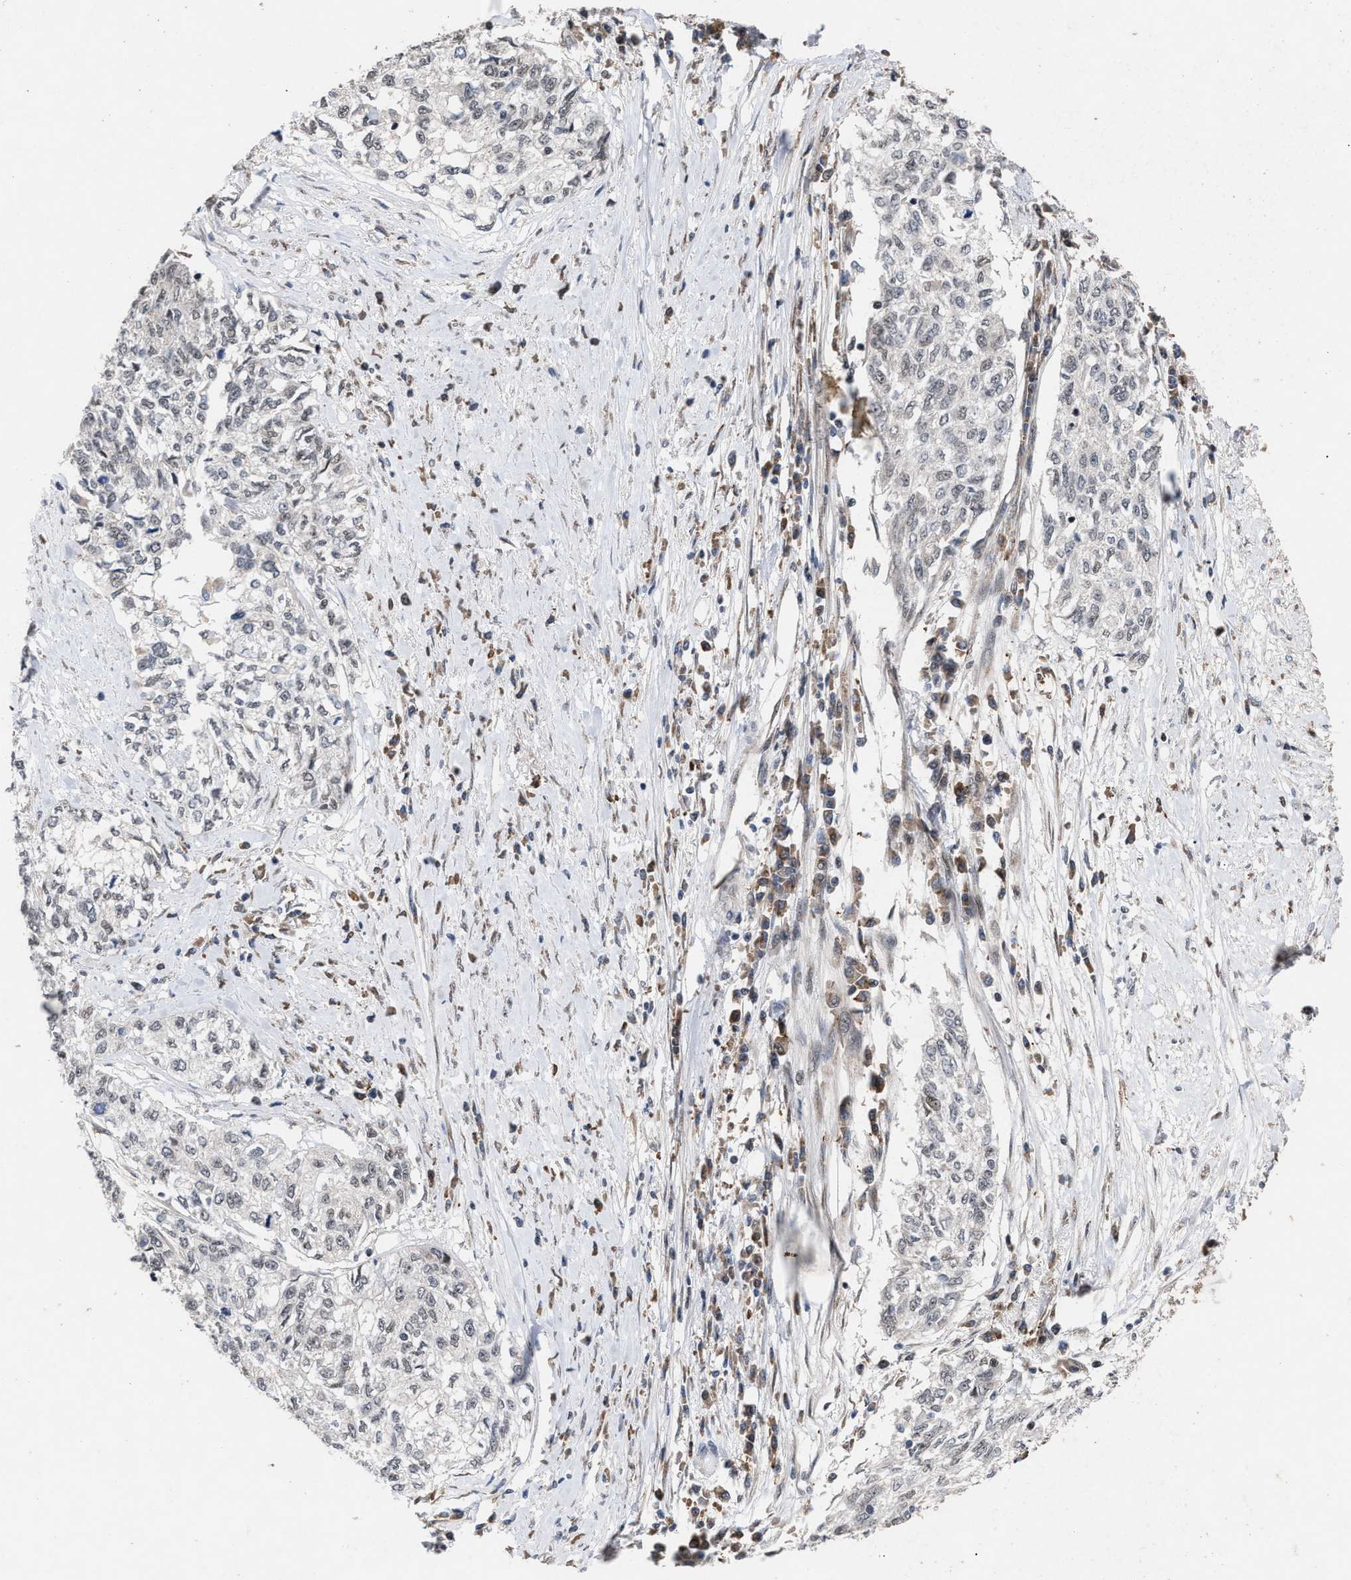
{"staining": {"intensity": "negative", "quantity": "none", "location": "none"}, "tissue": "cervical cancer", "cell_type": "Tumor cells", "image_type": "cancer", "snomed": [{"axis": "morphology", "description": "Squamous cell carcinoma, NOS"}, {"axis": "topography", "description": "Cervix"}], "caption": "Immunohistochemistry histopathology image of neoplastic tissue: cervical cancer stained with DAB (3,3'-diaminobenzidine) shows no significant protein positivity in tumor cells. Nuclei are stained in blue.", "gene": "MKNK2", "patient": {"sex": "female", "age": 57}}